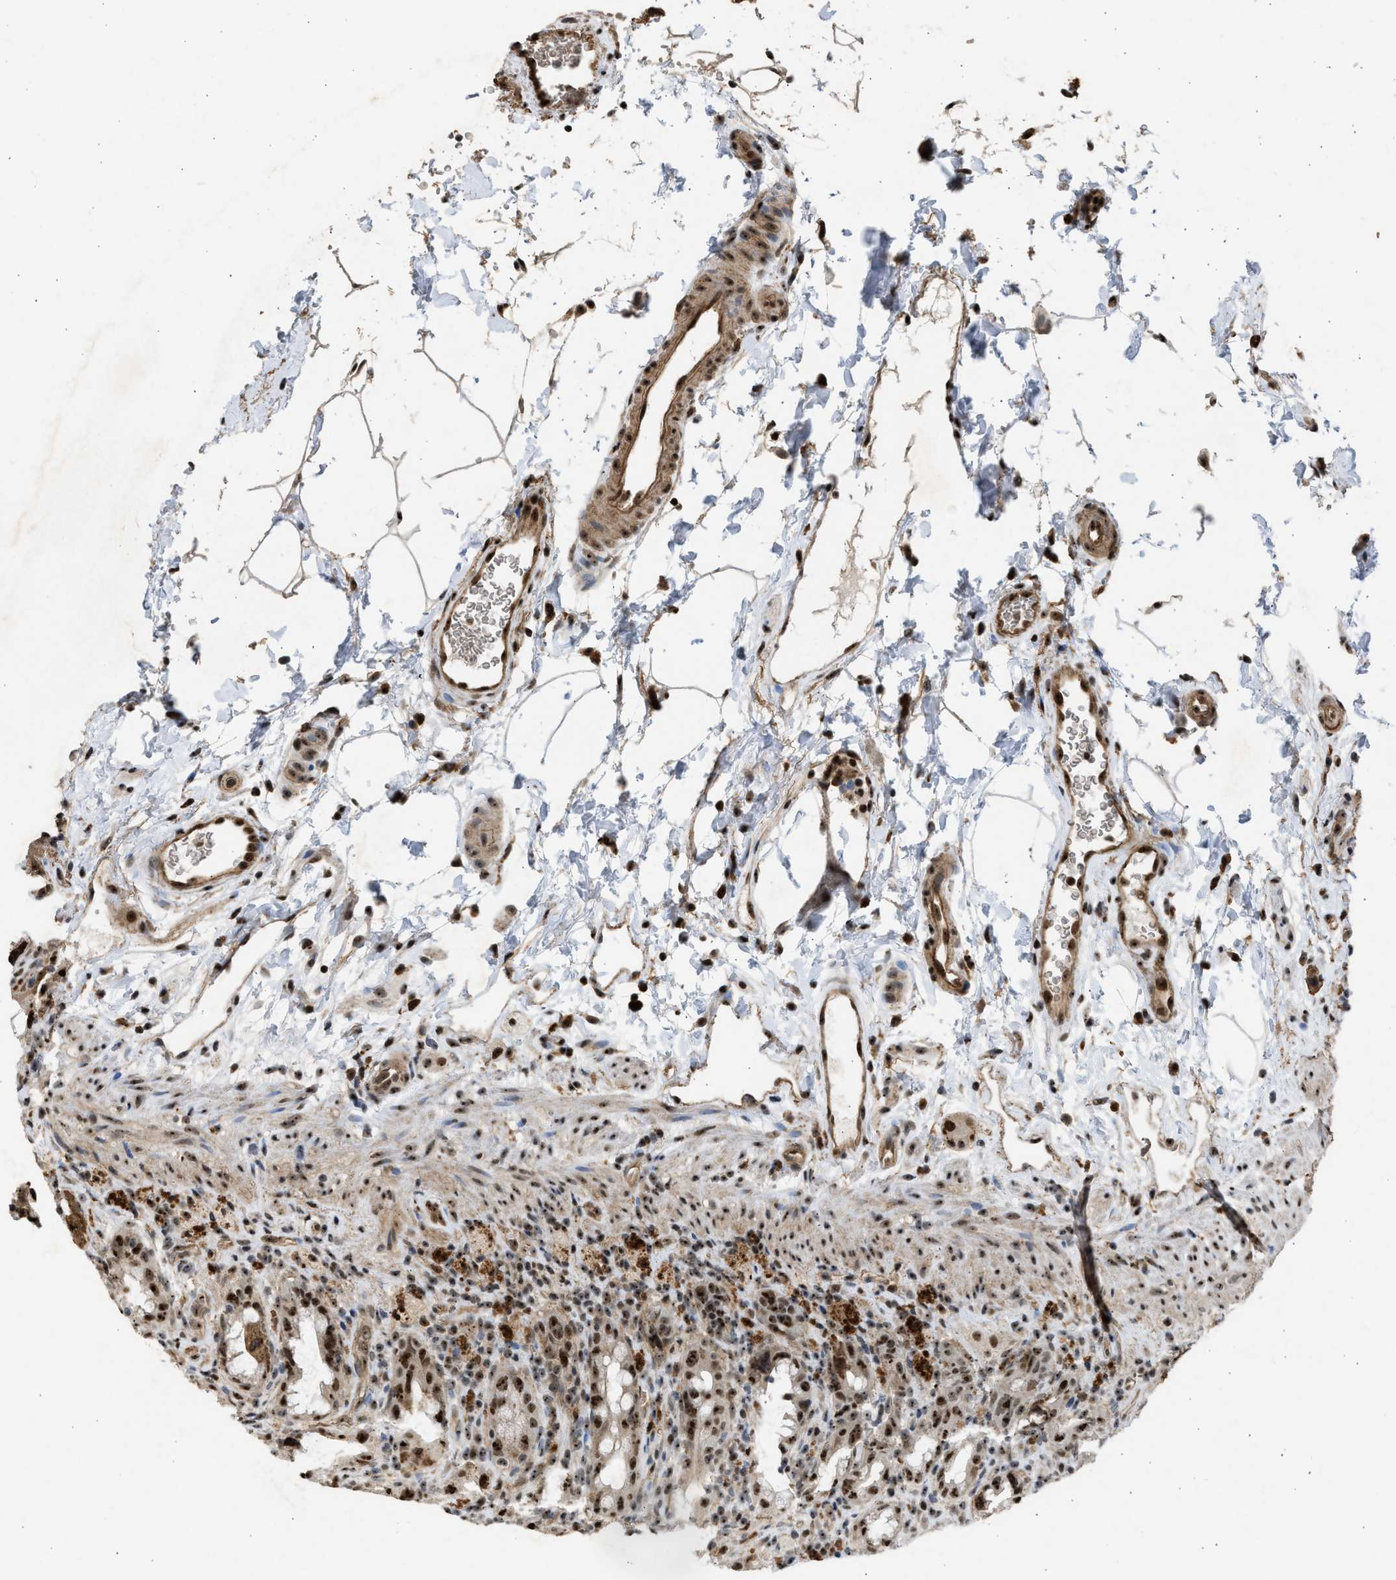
{"staining": {"intensity": "strong", "quantity": ">75%", "location": "cytoplasmic/membranous,nuclear"}, "tissue": "rectum", "cell_type": "Glandular cells", "image_type": "normal", "snomed": [{"axis": "morphology", "description": "Normal tissue, NOS"}, {"axis": "topography", "description": "Rectum"}], "caption": "IHC of unremarkable human rectum reveals high levels of strong cytoplasmic/membranous,nuclear staining in about >75% of glandular cells. (IHC, brightfield microscopy, high magnification).", "gene": "TFDP2", "patient": {"sex": "male", "age": 44}}